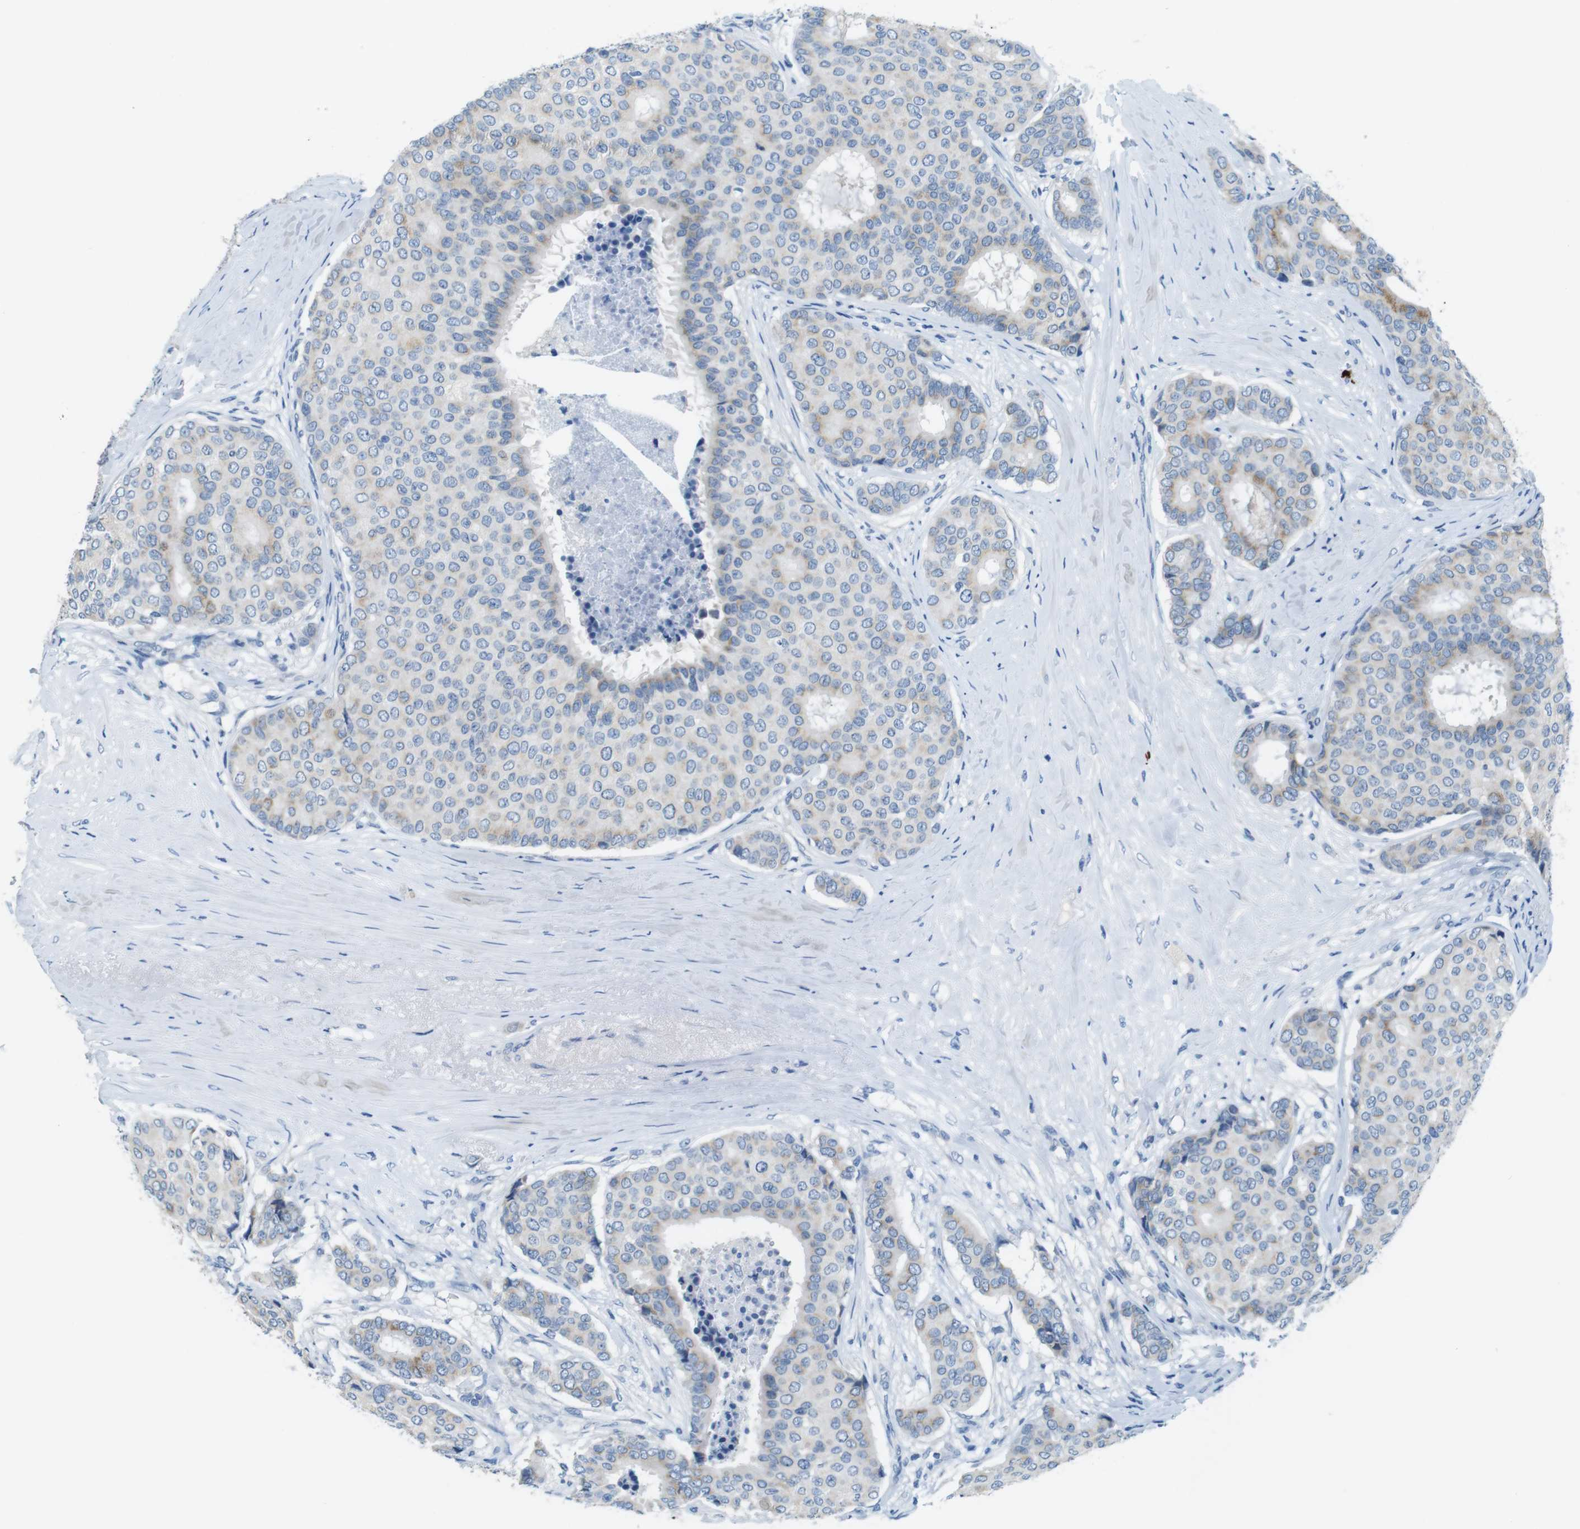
{"staining": {"intensity": "weak", "quantity": "<25%", "location": "cytoplasmic/membranous"}, "tissue": "breast cancer", "cell_type": "Tumor cells", "image_type": "cancer", "snomed": [{"axis": "morphology", "description": "Duct carcinoma"}, {"axis": "topography", "description": "Breast"}], "caption": "Breast invasive ductal carcinoma was stained to show a protein in brown. There is no significant positivity in tumor cells.", "gene": "SLC35A3", "patient": {"sex": "female", "age": 75}}